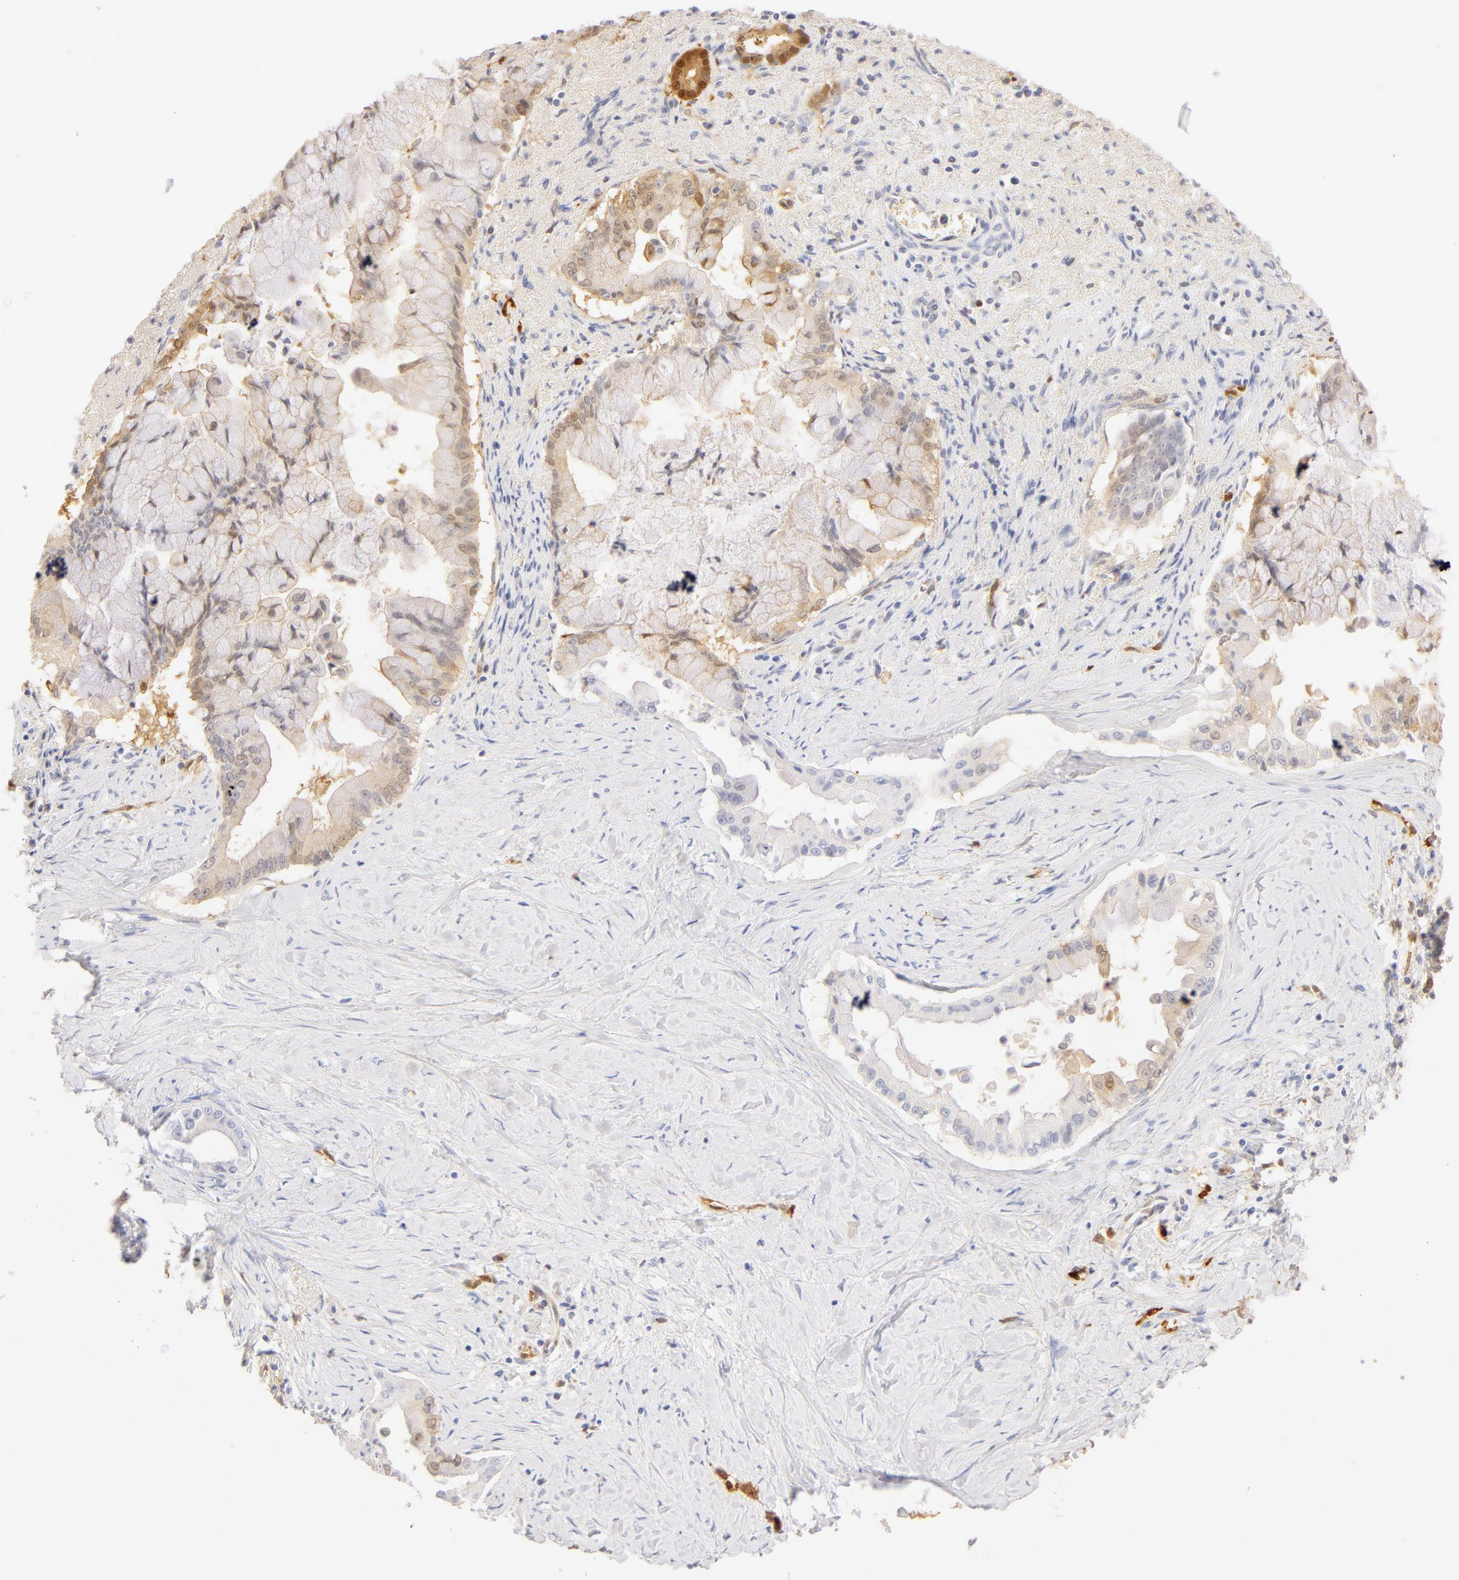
{"staining": {"intensity": "negative", "quantity": "none", "location": "none"}, "tissue": "pancreatic cancer", "cell_type": "Tumor cells", "image_type": "cancer", "snomed": [{"axis": "morphology", "description": "Adenocarcinoma, NOS"}, {"axis": "topography", "description": "Pancreas"}], "caption": "Adenocarcinoma (pancreatic) was stained to show a protein in brown. There is no significant expression in tumor cells.", "gene": "CA2", "patient": {"sex": "male", "age": 59}}